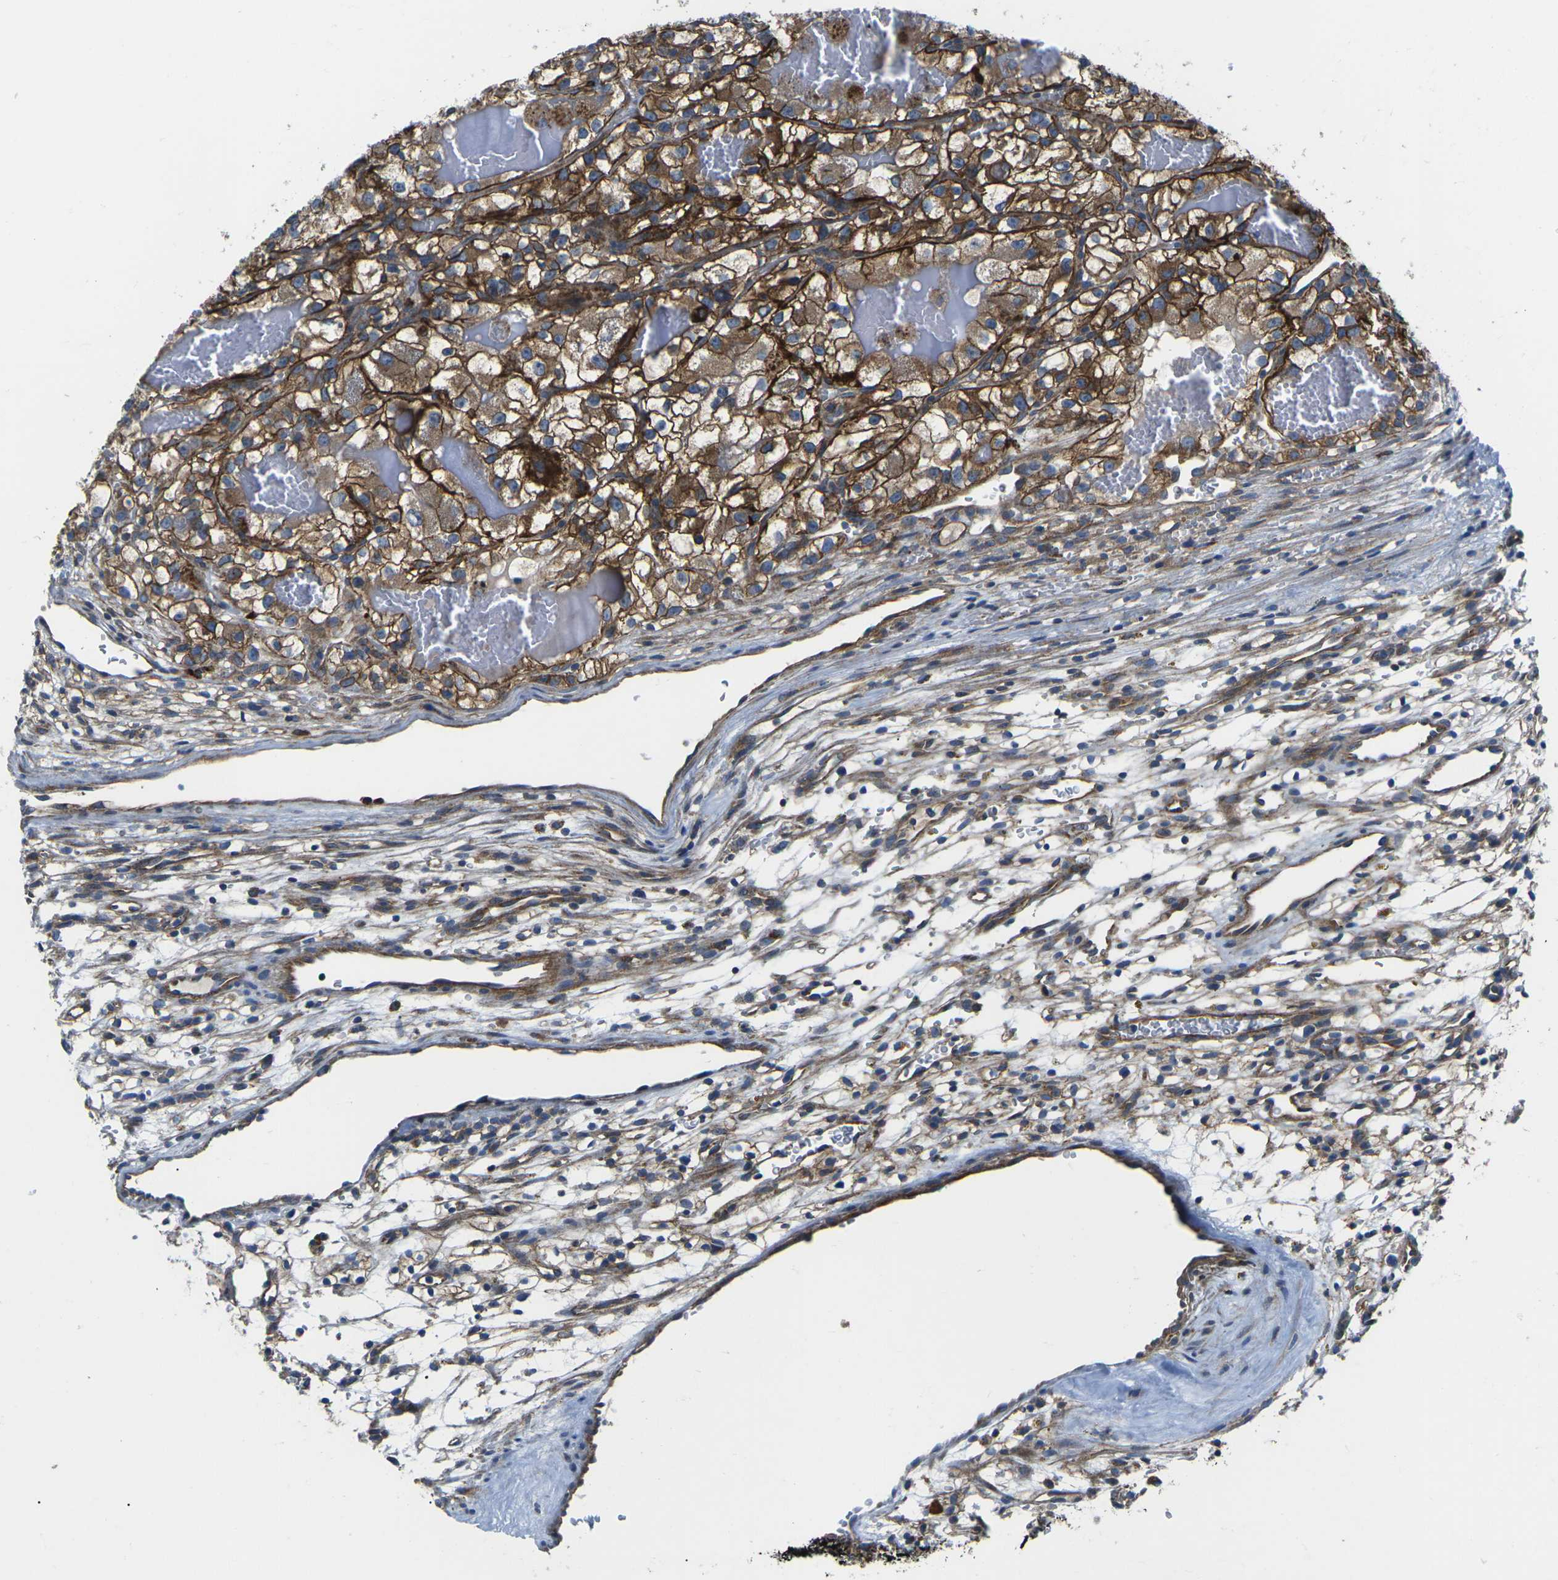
{"staining": {"intensity": "strong", "quantity": ">75%", "location": "cytoplasmic/membranous"}, "tissue": "renal cancer", "cell_type": "Tumor cells", "image_type": "cancer", "snomed": [{"axis": "morphology", "description": "Adenocarcinoma, NOS"}, {"axis": "topography", "description": "Kidney"}], "caption": "Immunohistochemical staining of human renal cancer displays high levels of strong cytoplasmic/membranous protein positivity in about >75% of tumor cells. (DAB (3,3'-diaminobenzidine) = brown stain, brightfield microscopy at high magnification).", "gene": "DLG1", "patient": {"sex": "female", "age": 57}}